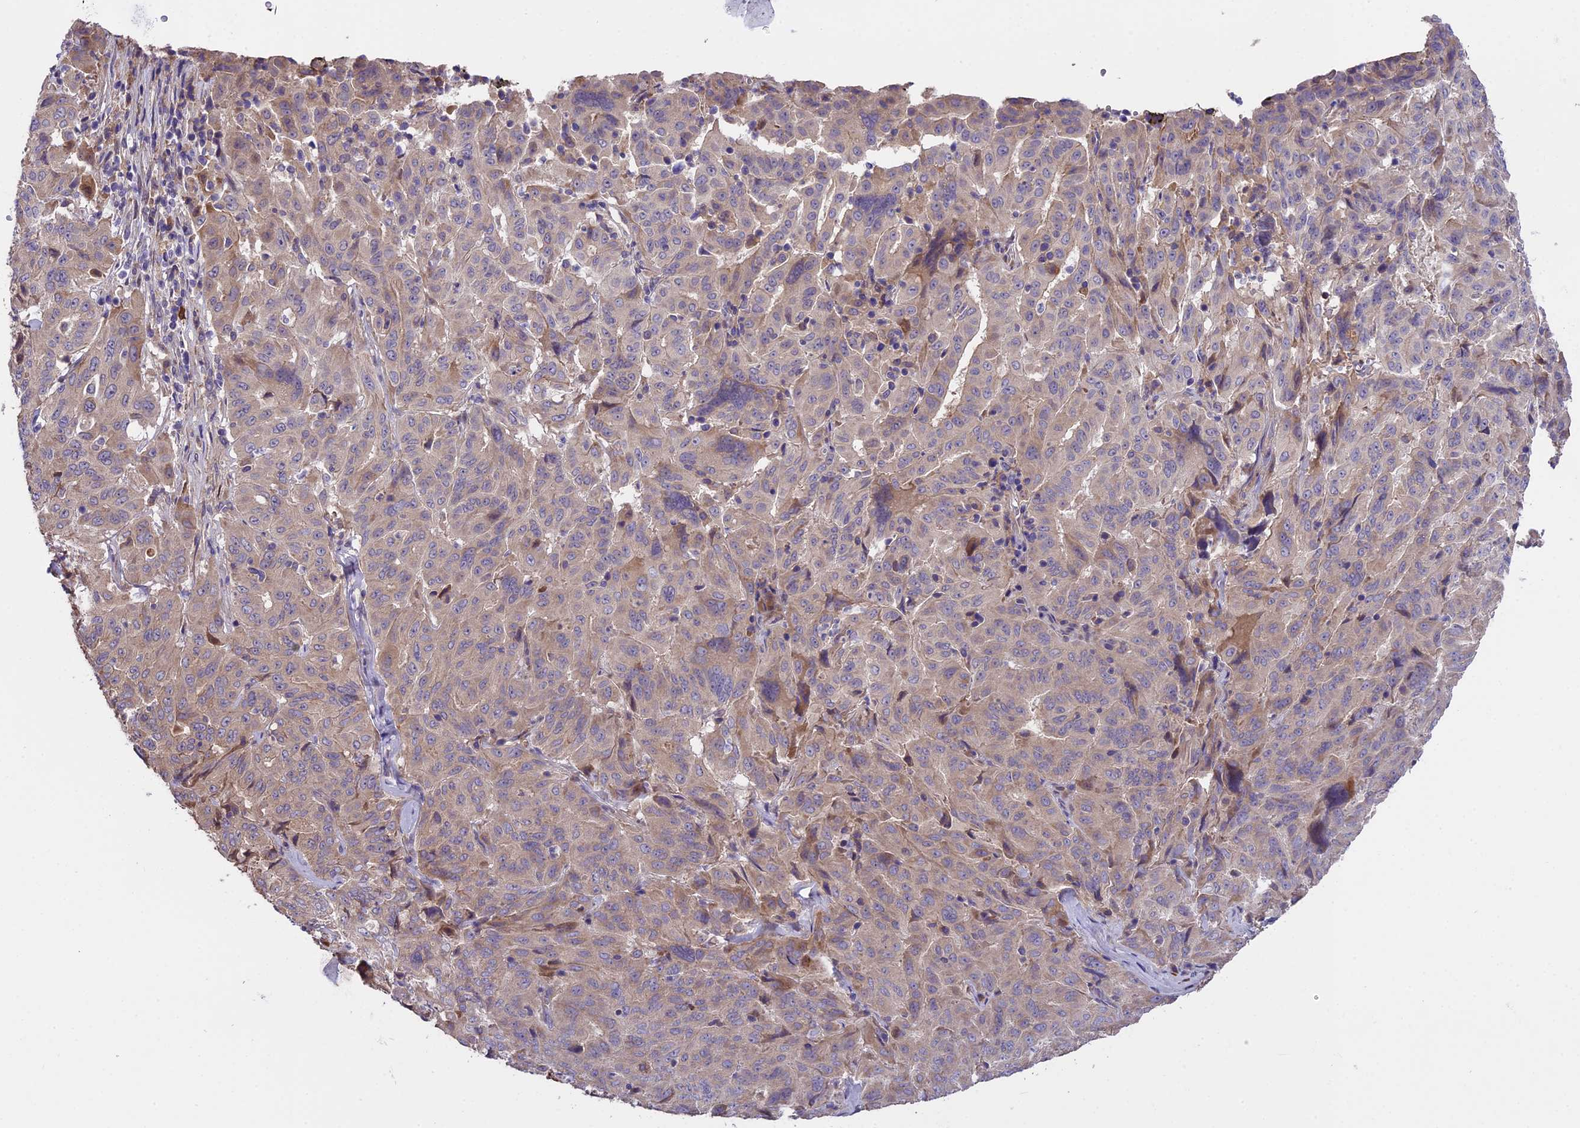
{"staining": {"intensity": "weak", "quantity": "<25%", "location": "cytoplasmic/membranous"}, "tissue": "pancreatic cancer", "cell_type": "Tumor cells", "image_type": "cancer", "snomed": [{"axis": "morphology", "description": "Adenocarcinoma, NOS"}, {"axis": "topography", "description": "Pancreas"}], "caption": "Human pancreatic cancer (adenocarcinoma) stained for a protein using immunohistochemistry demonstrates no expression in tumor cells.", "gene": "ABCC10", "patient": {"sex": "male", "age": 63}}